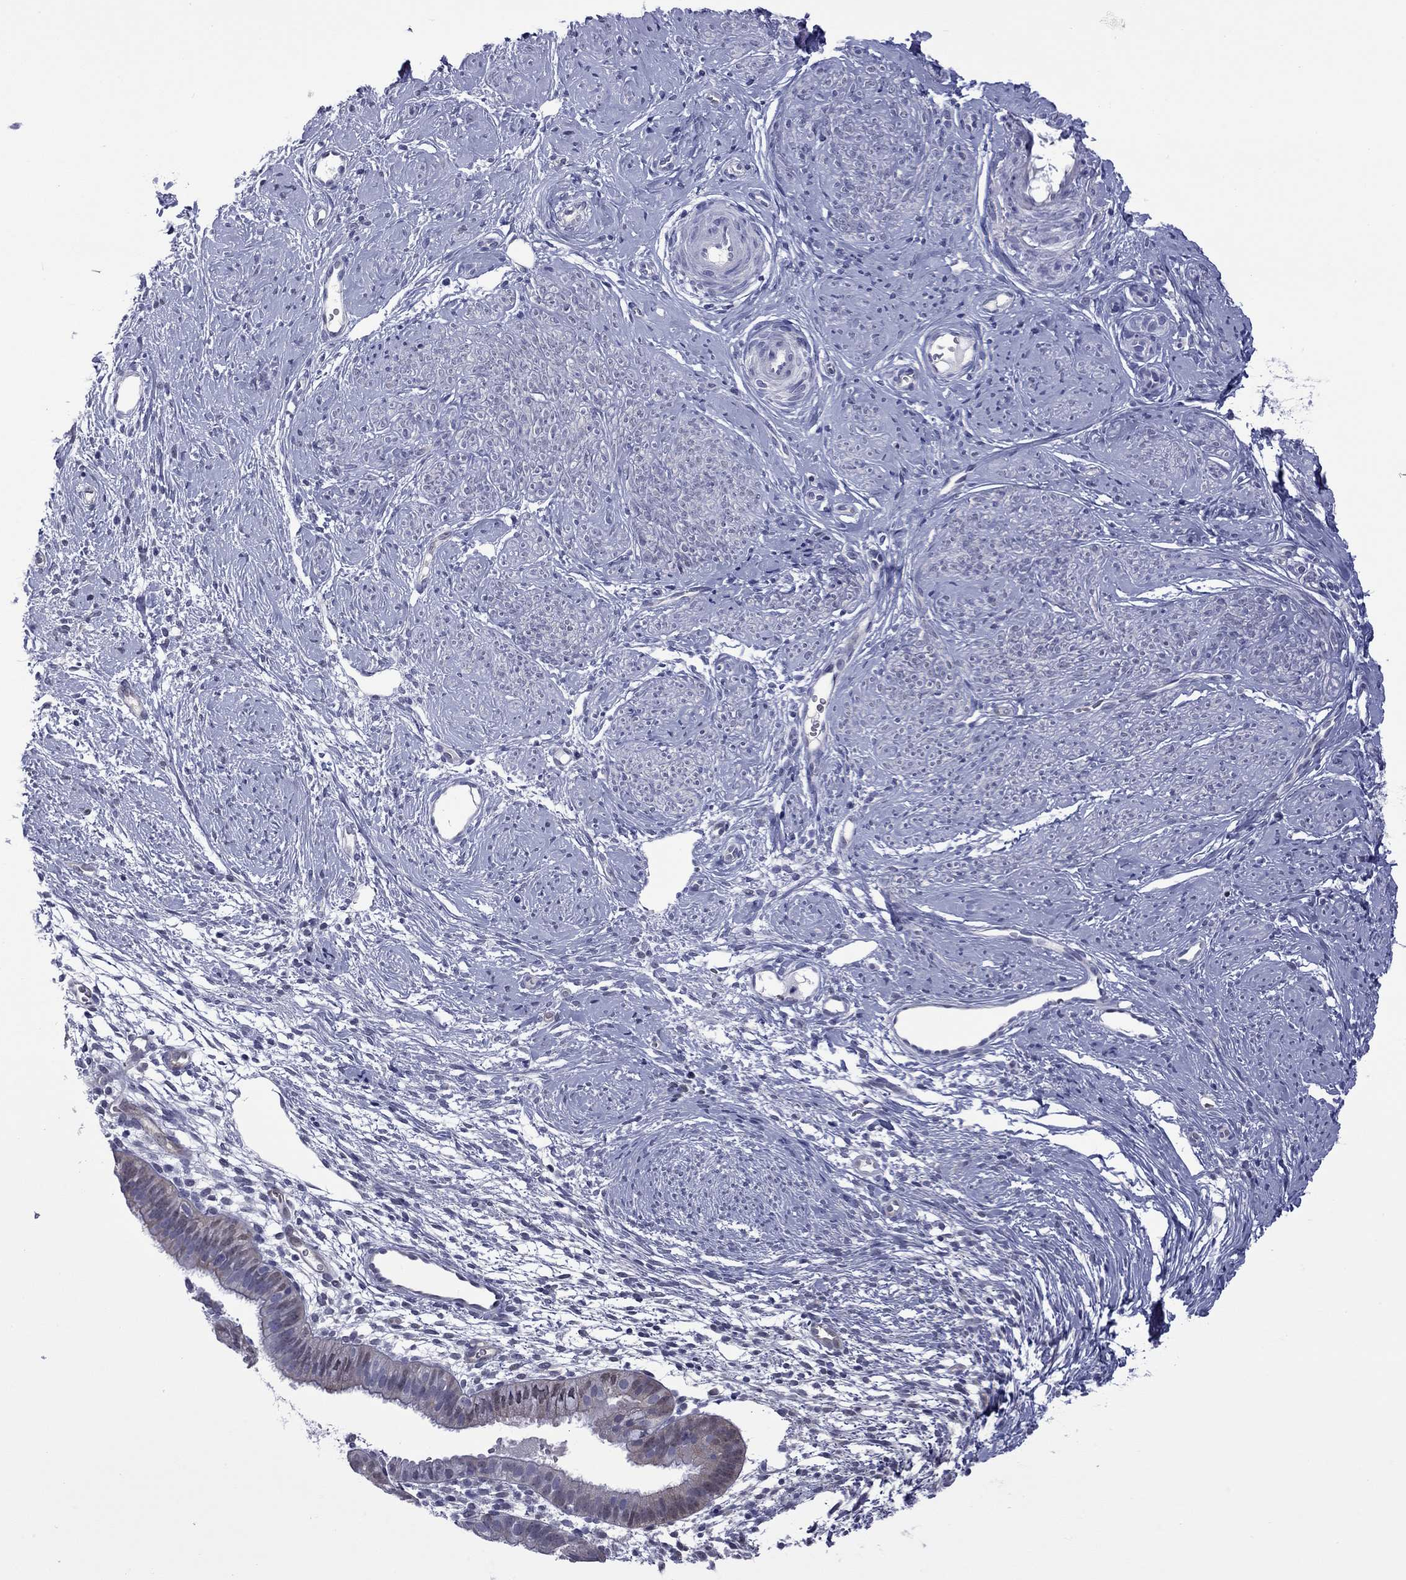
{"staining": {"intensity": "negative", "quantity": "none", "location": "none"}, "tissue": "smooth muscle", "cell_type": "Smooth muscle cells", "image_type": "normal", "snomed": [{"axis": "morphology", "description": "Normal tissue, NOS"}, {"axis": "topography", "description": "Smooth muscle"}], "caption": "An immunohistochemistry photomicrograph of benign smooth muscle is shown. There is no staining in smooth muscle cells of smooth muscle.", "gene": "CTNNBIP1", "patient": {"sex": "female", "age": 48}}